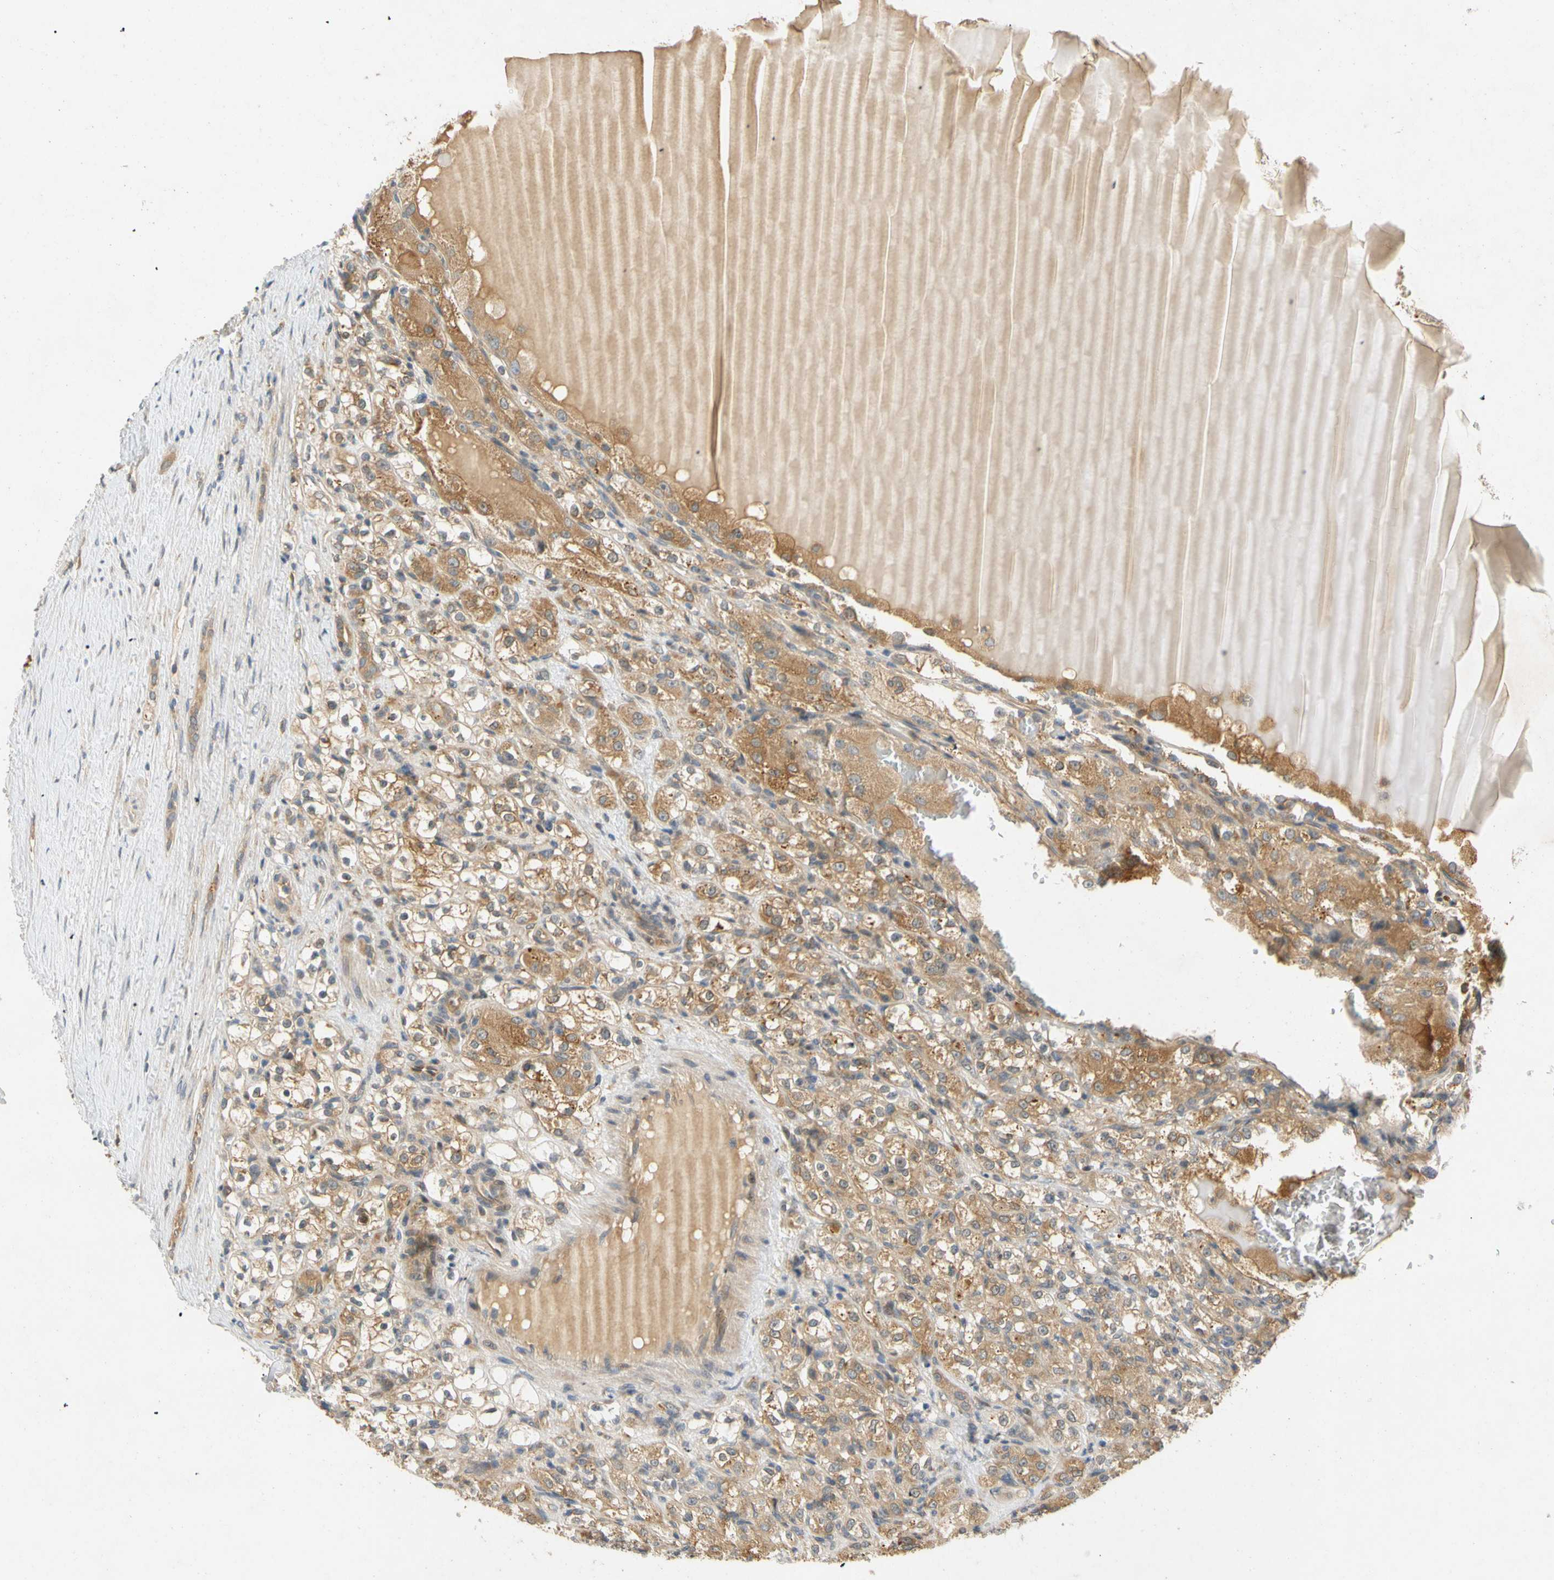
{"staining": {"intensity": "moderate", "quantity": ">75%", "location": "cytoplasmic/membranous"}, "tissue": "renal cancer", "cell_type": "Tumor cells", "image_type": "cancer", "snomed": [{"axis": "morphology", "description": "Normal tissue, NOS"}, {"axis": "morphology", "description": "Adenocarcinoma, NOS"}, {"axis": "topography", "description": "Kidney"}], "caption": "The histopathology image reveals immunohistochemical staining of renal cancer. There is moderate cytoplasmic/membranous expression is appreciated in approximately >75% of tumor cells.", "gene": "GATD1", "patient": {"sex": "male", "age": 61}}